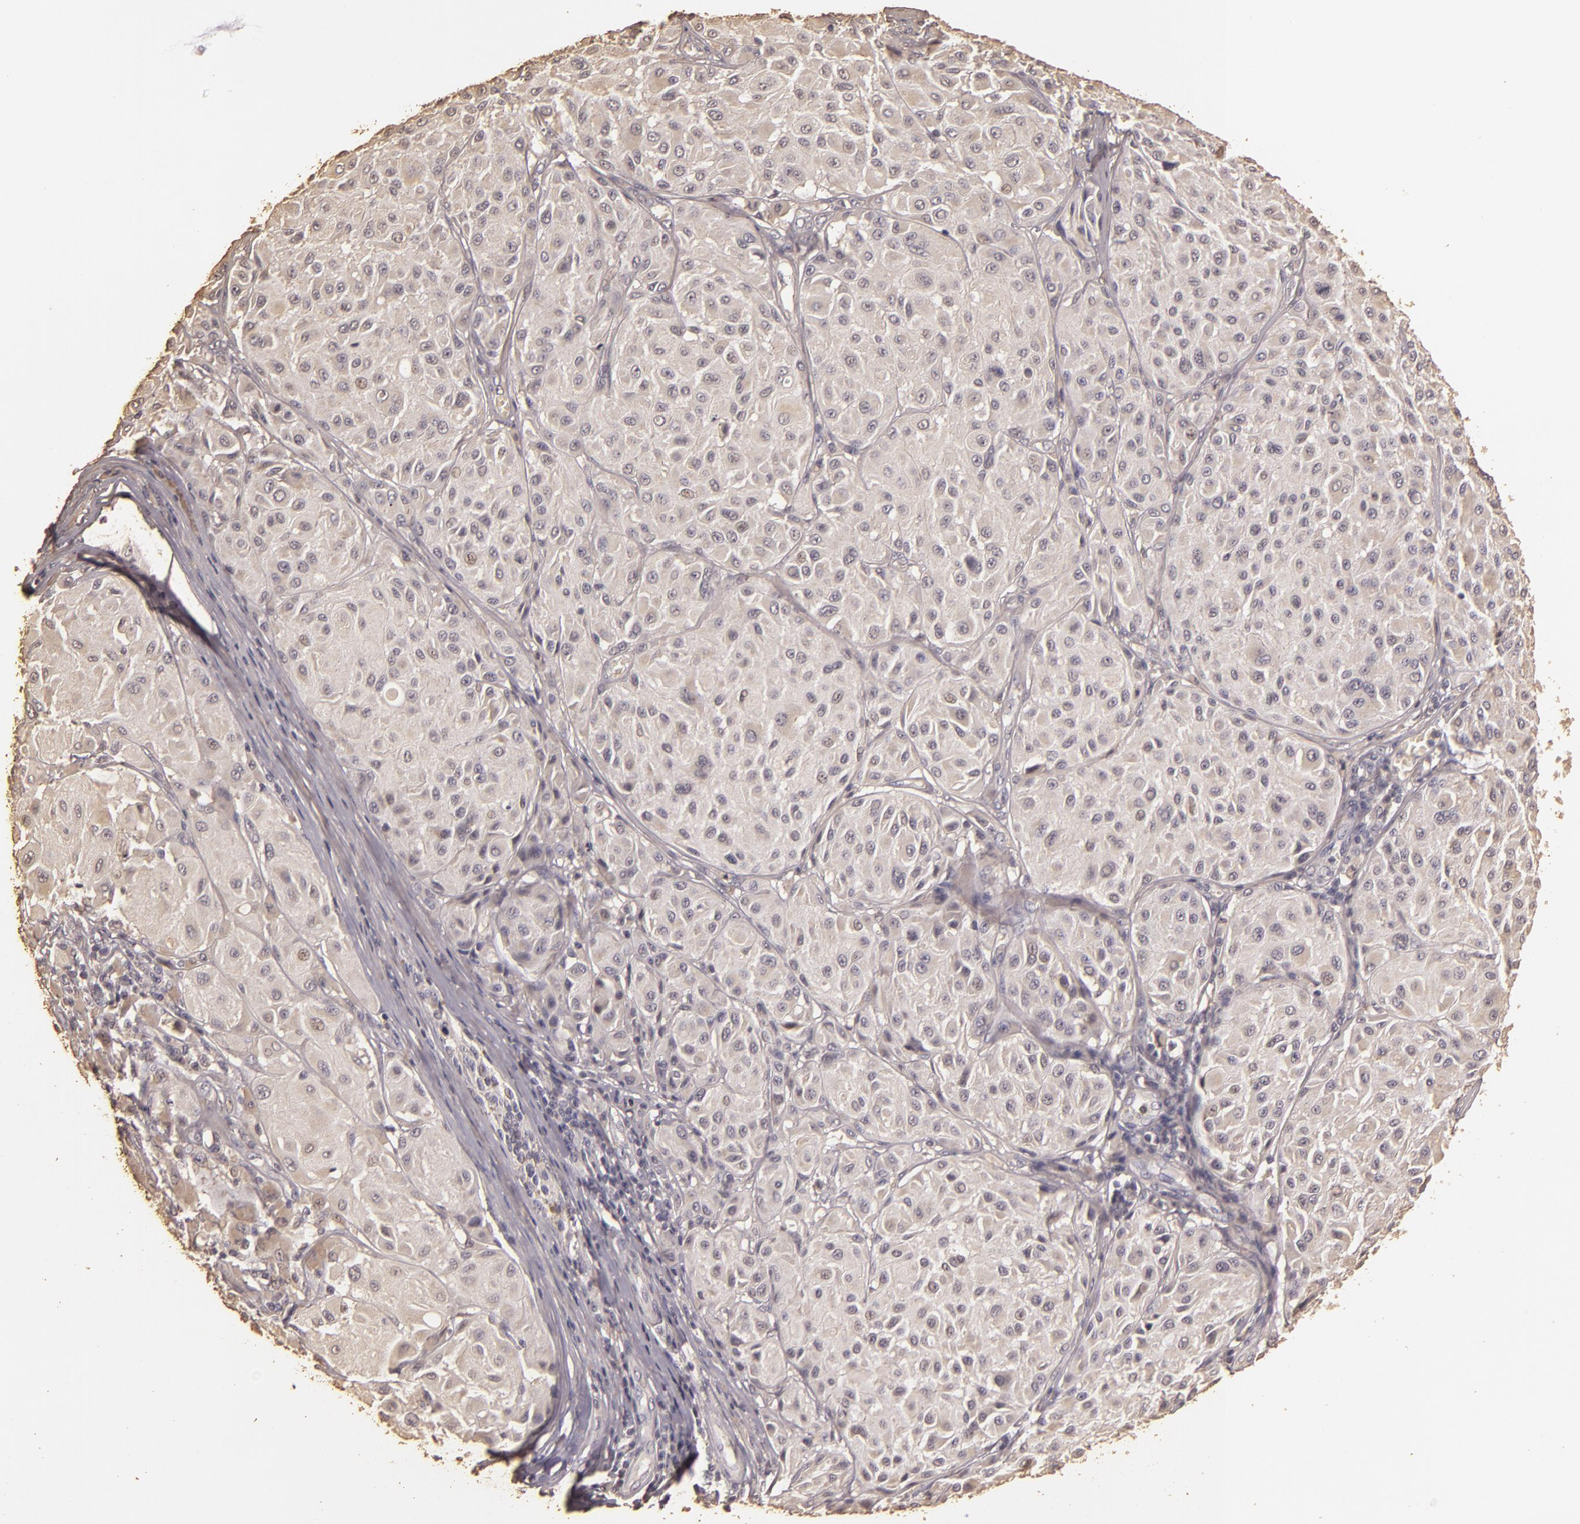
{"staining": {"intensity": "weak", "quantity": "25%-75%", "location": "cytoplasmic/membranous"}, "tissue": "melanoma", "cell_type": "Tumor cells", "image_type": "cancer", "snomed": [{"axis": "morphology", "description": "Malignant melanoma, NOS"}, {"axis": "topography", "description": "Skin"}], "caption": "The immunohistochemical stain highlights weak cytoplasmic/membranous positivity in tumor cells of malignant melanoma tissue.", "gene": "BCL2L13", "patient": {"sex": "male", "age": 36}}